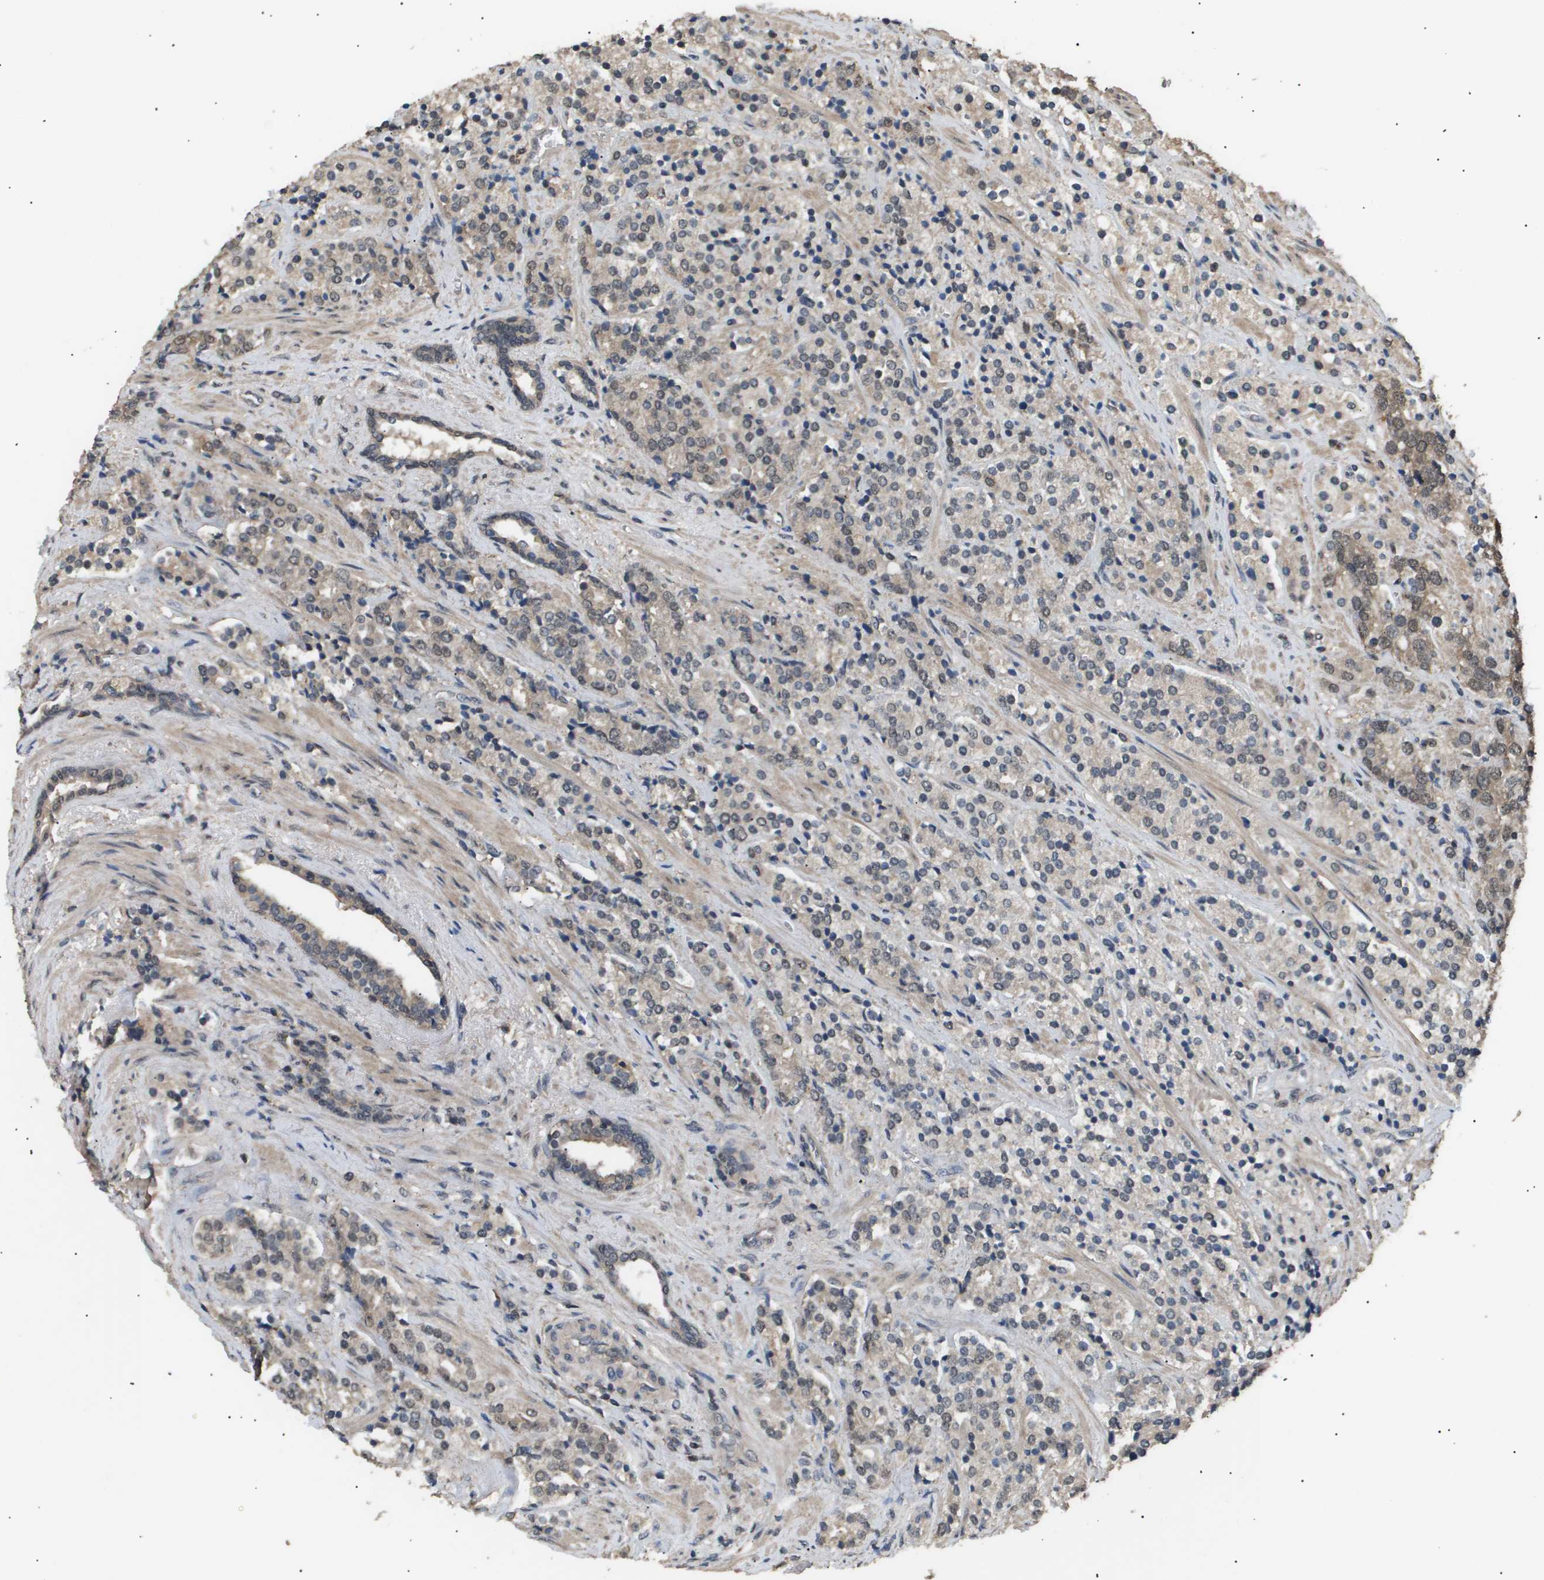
{"staining": {"intensity": "weak", "quantity": ">75%", "location": "cytoplasmic/membranous,nuclear"}, "tissue": "prostate cancer", "cell_type": "Tumor cells", "image_type": "cancer", "snomed": [{"axis": "morphology", "description": "Adenocarcinoma, High grade"}, {"axis": "topography", "description": "Prostate"}], "caption": "High-power microscopy captured an immunohistochemistry photomicrograph of prostate adenocarcinoma (high-grade), revealing weak cytoplasmic/membranous and nuclear staining in approximately >75% of tumor cells.", "gene": "ING1", "patient": {"sex": "male", "age": 71}}